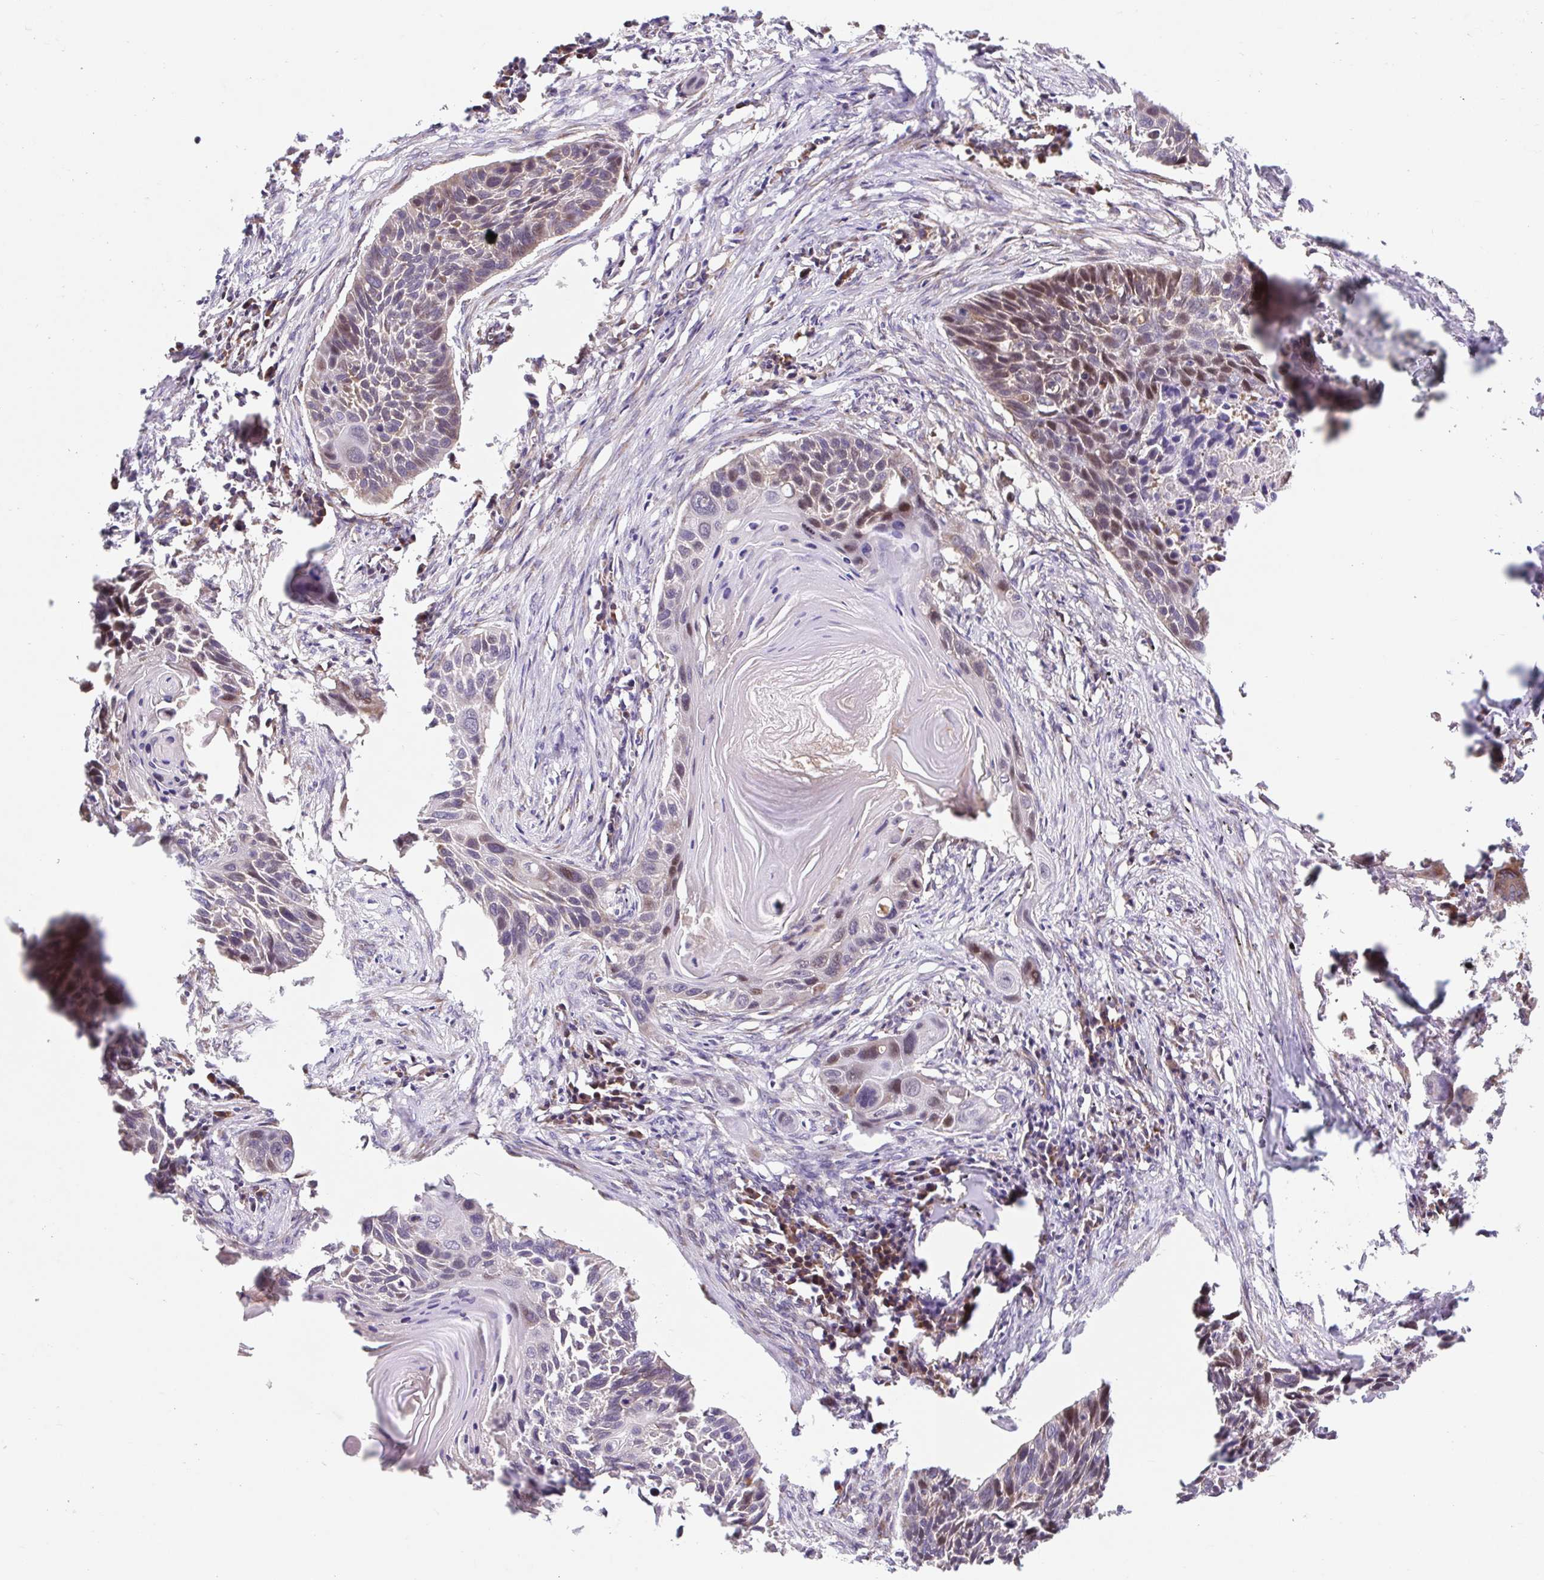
{"staining": {"intensity": "moderate", "quantity": "<25%", "location": "nuclear"}, "tissue": "lung cancer", "cell_type": "Tumor cells", "image_type": "cancer", "snomed": [{"axis": "morphology", "description": "Squamous cell carcinoma, NOS"}, {"axis": "topography", "description": "Lung"}], "caption": "A high-resolution histopathology image shows immunohistochemistry staining of squamous cell carcinoma (lung), which shows moderate nuclear expression in about <25% of tumor cells.", "gene": "HFE", "patient": {"sex": "male", "age": 78}}